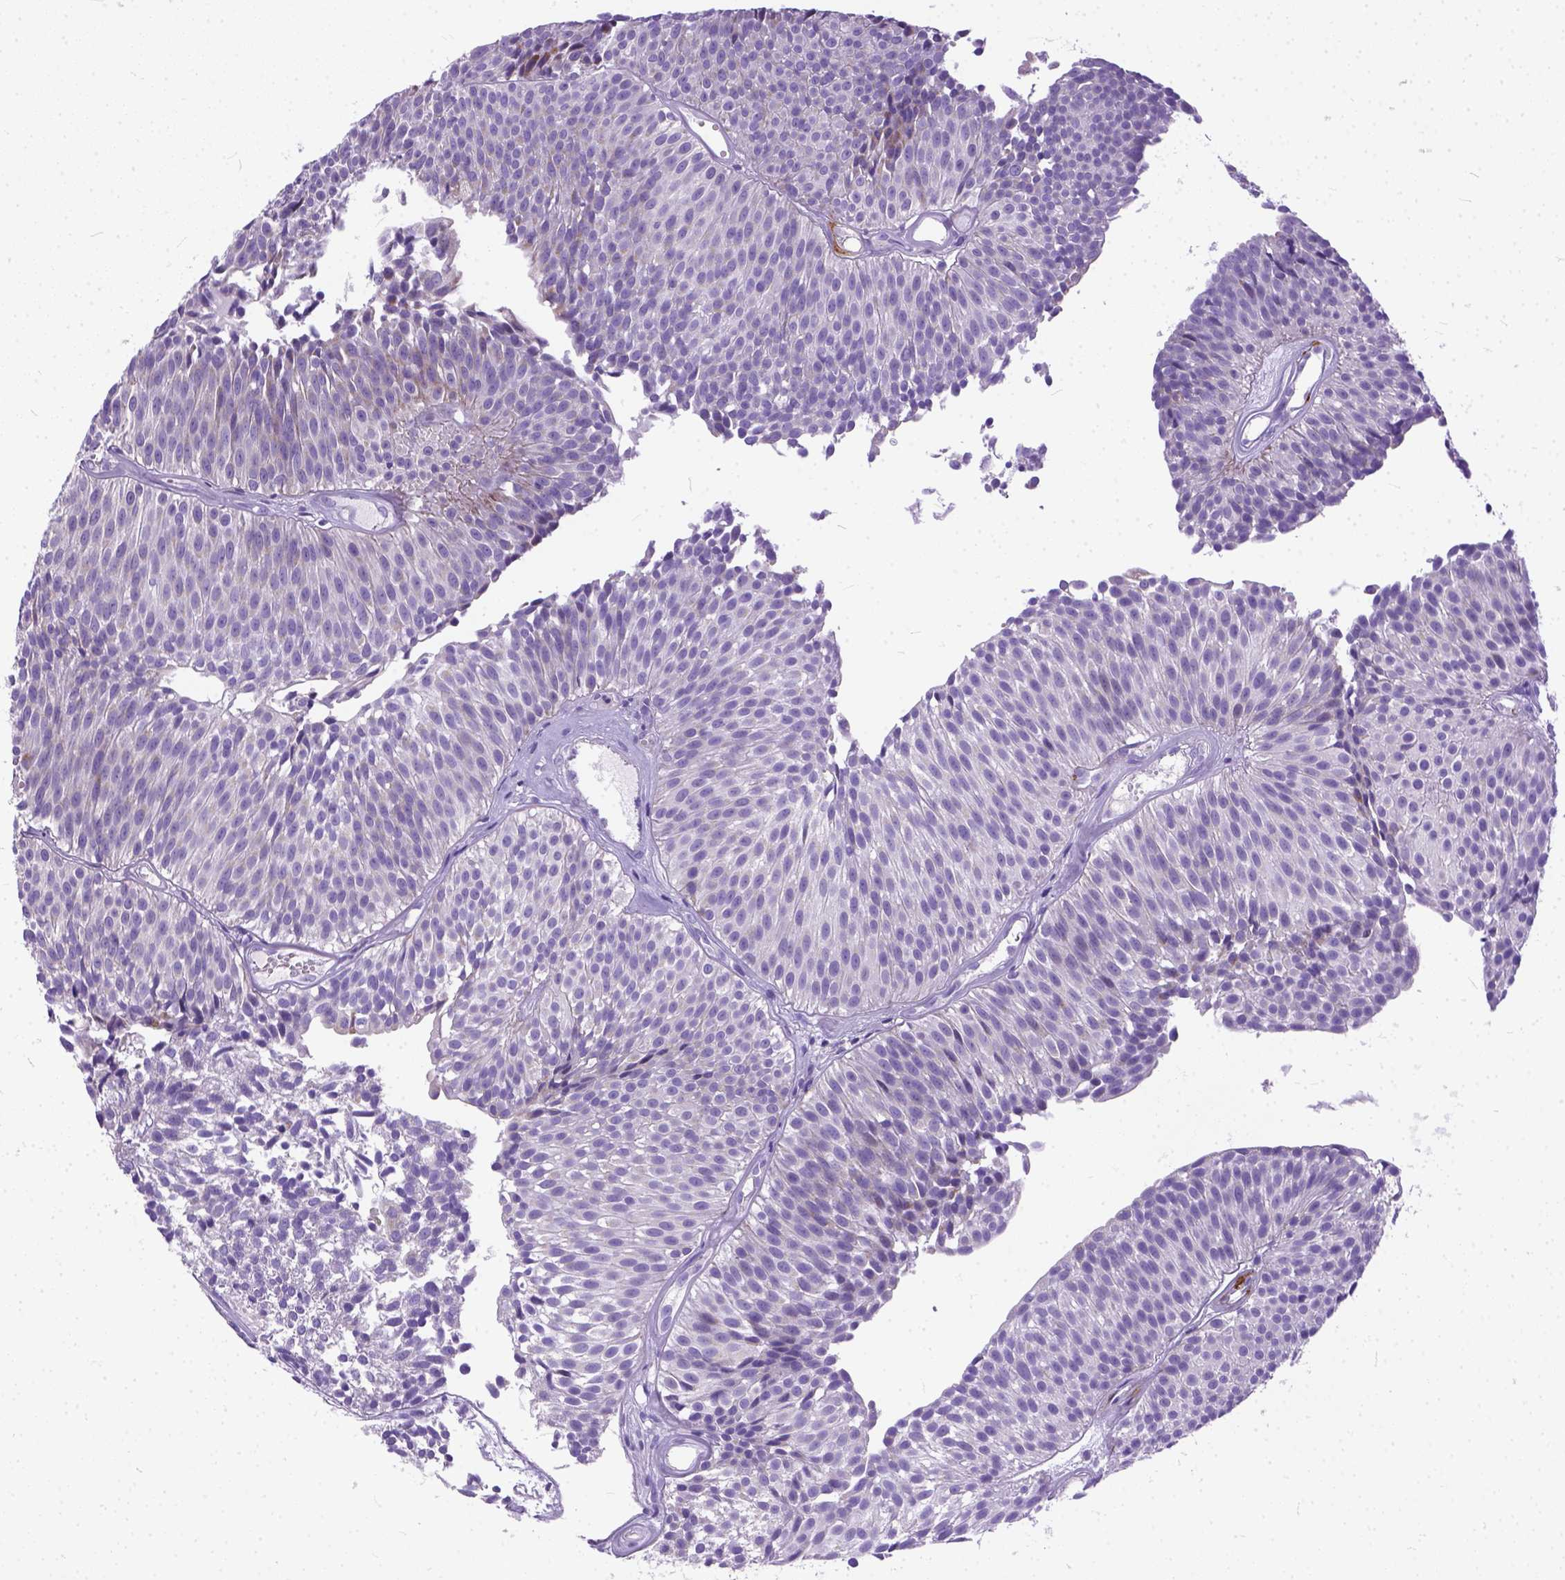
{"staining": {"intensity": "weak", "quantity": "<25%", "location": "cytoplasmic/membranous"}, "tissue": "urothelial cancer", "cell_type": "Tumor cells", "image_type": "cancer", "snomed": [{"axis": "morphology", "description": "Urothelial carcinoma, Low grade"}, {"axis": "topography", "description": "Urinary bladder"}], "caption": "The micrograph exhibits no staining of tumor cells in urothelial carcinoma (low-grade).", "gene": "PLK5", "patient": {"sex": "male", "age": 63}}